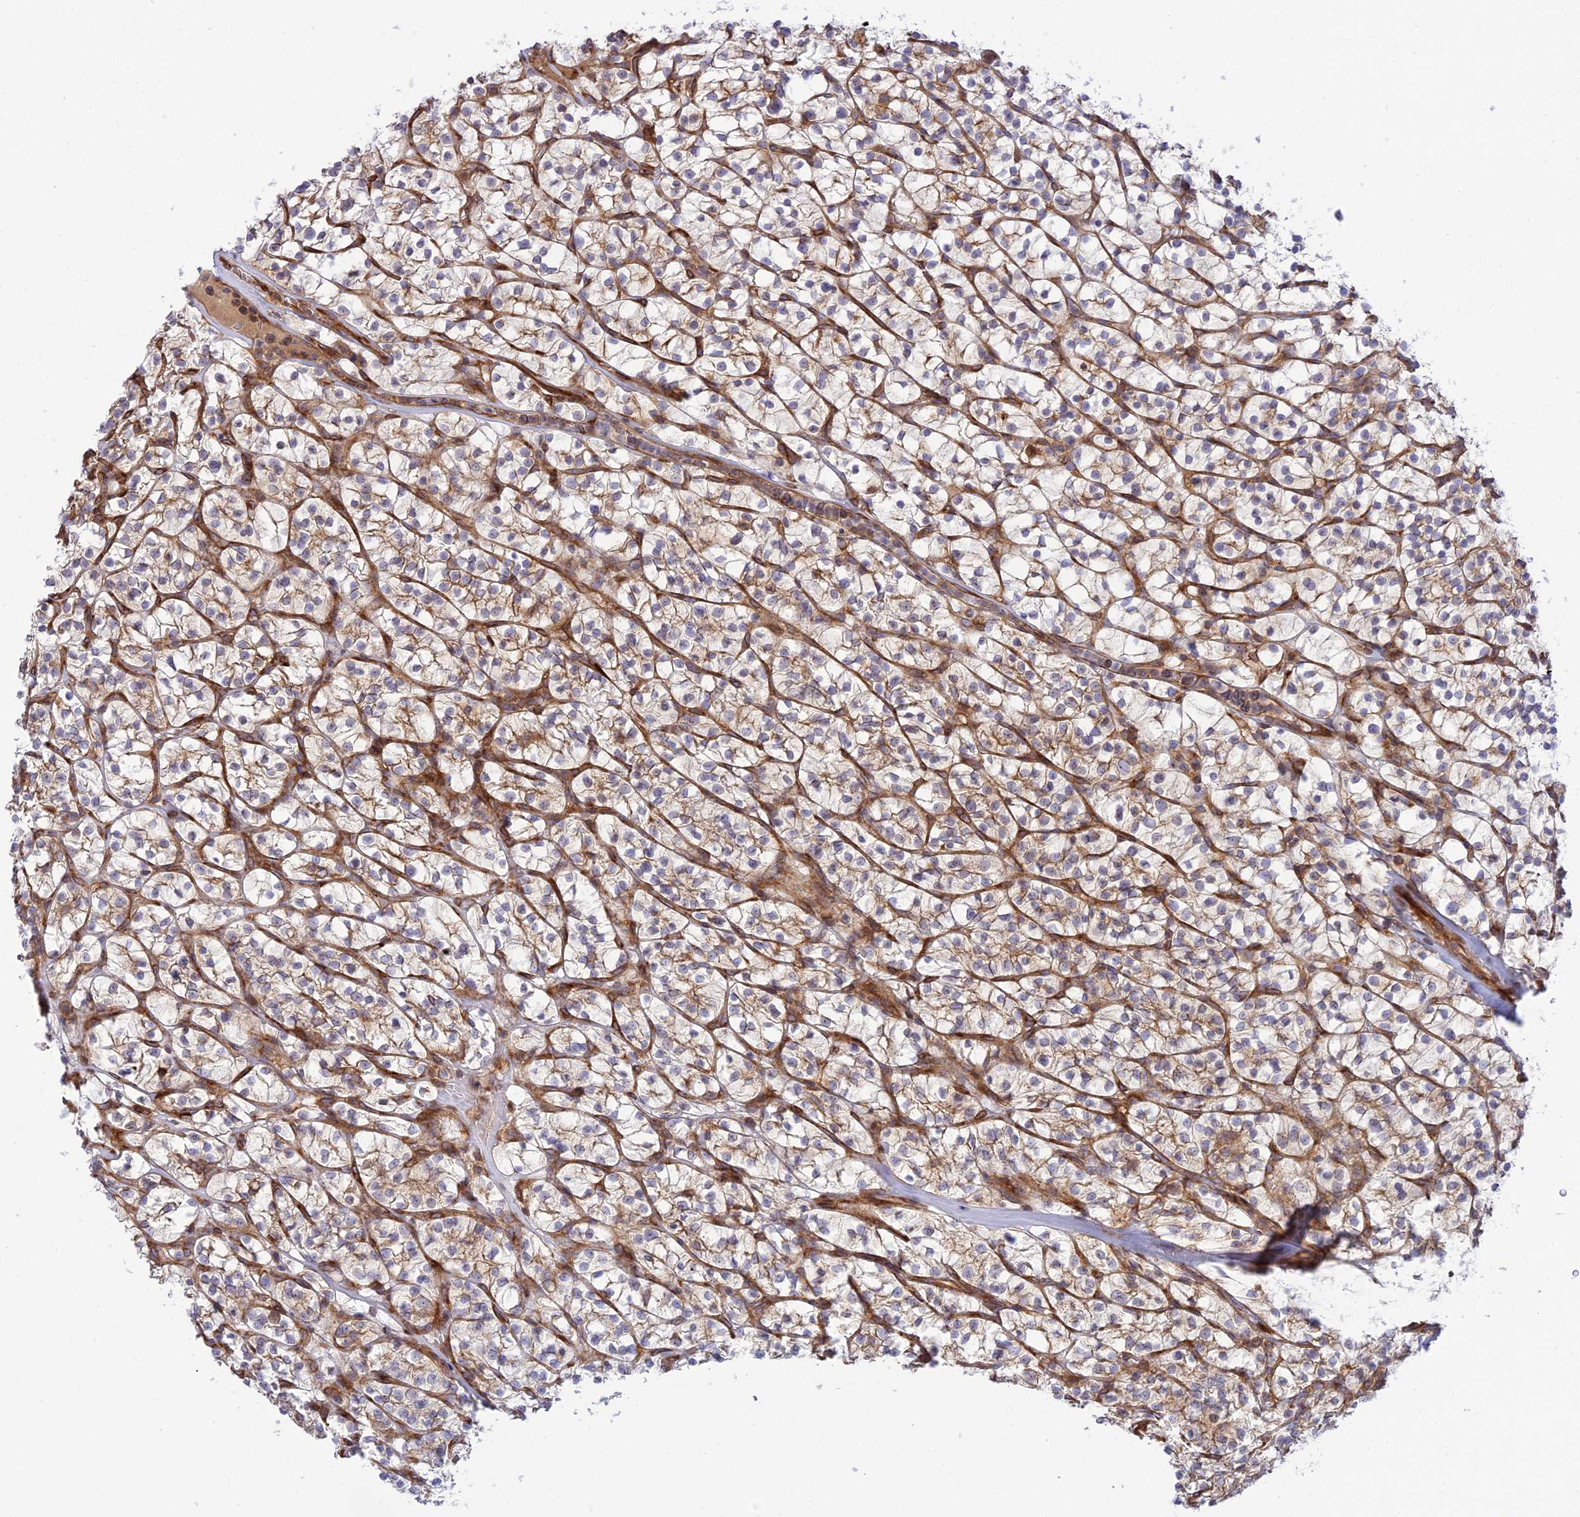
{"staining": {"intensity": "weak", "quantity": "25%-75%", "location": "cytoplasmic/membranous"}, "tissue": "renal cancer", "cell_type": "Tumor cells", "image_type": "cancer", "snomed": [{"axis": "morphology", "description": "Adenocarcinoma, NOS"}, {"axis": "topography", "description": "Kidney"}], "caption": "Weak cytoplasmic/membranous expression for a protein is seen in approximately 25%-75% of tumor cells of renal adenocarcinoma using immunohistochemistry.", "gene": "PIMREG", "patient": {"sex": "female", "age": 64}}